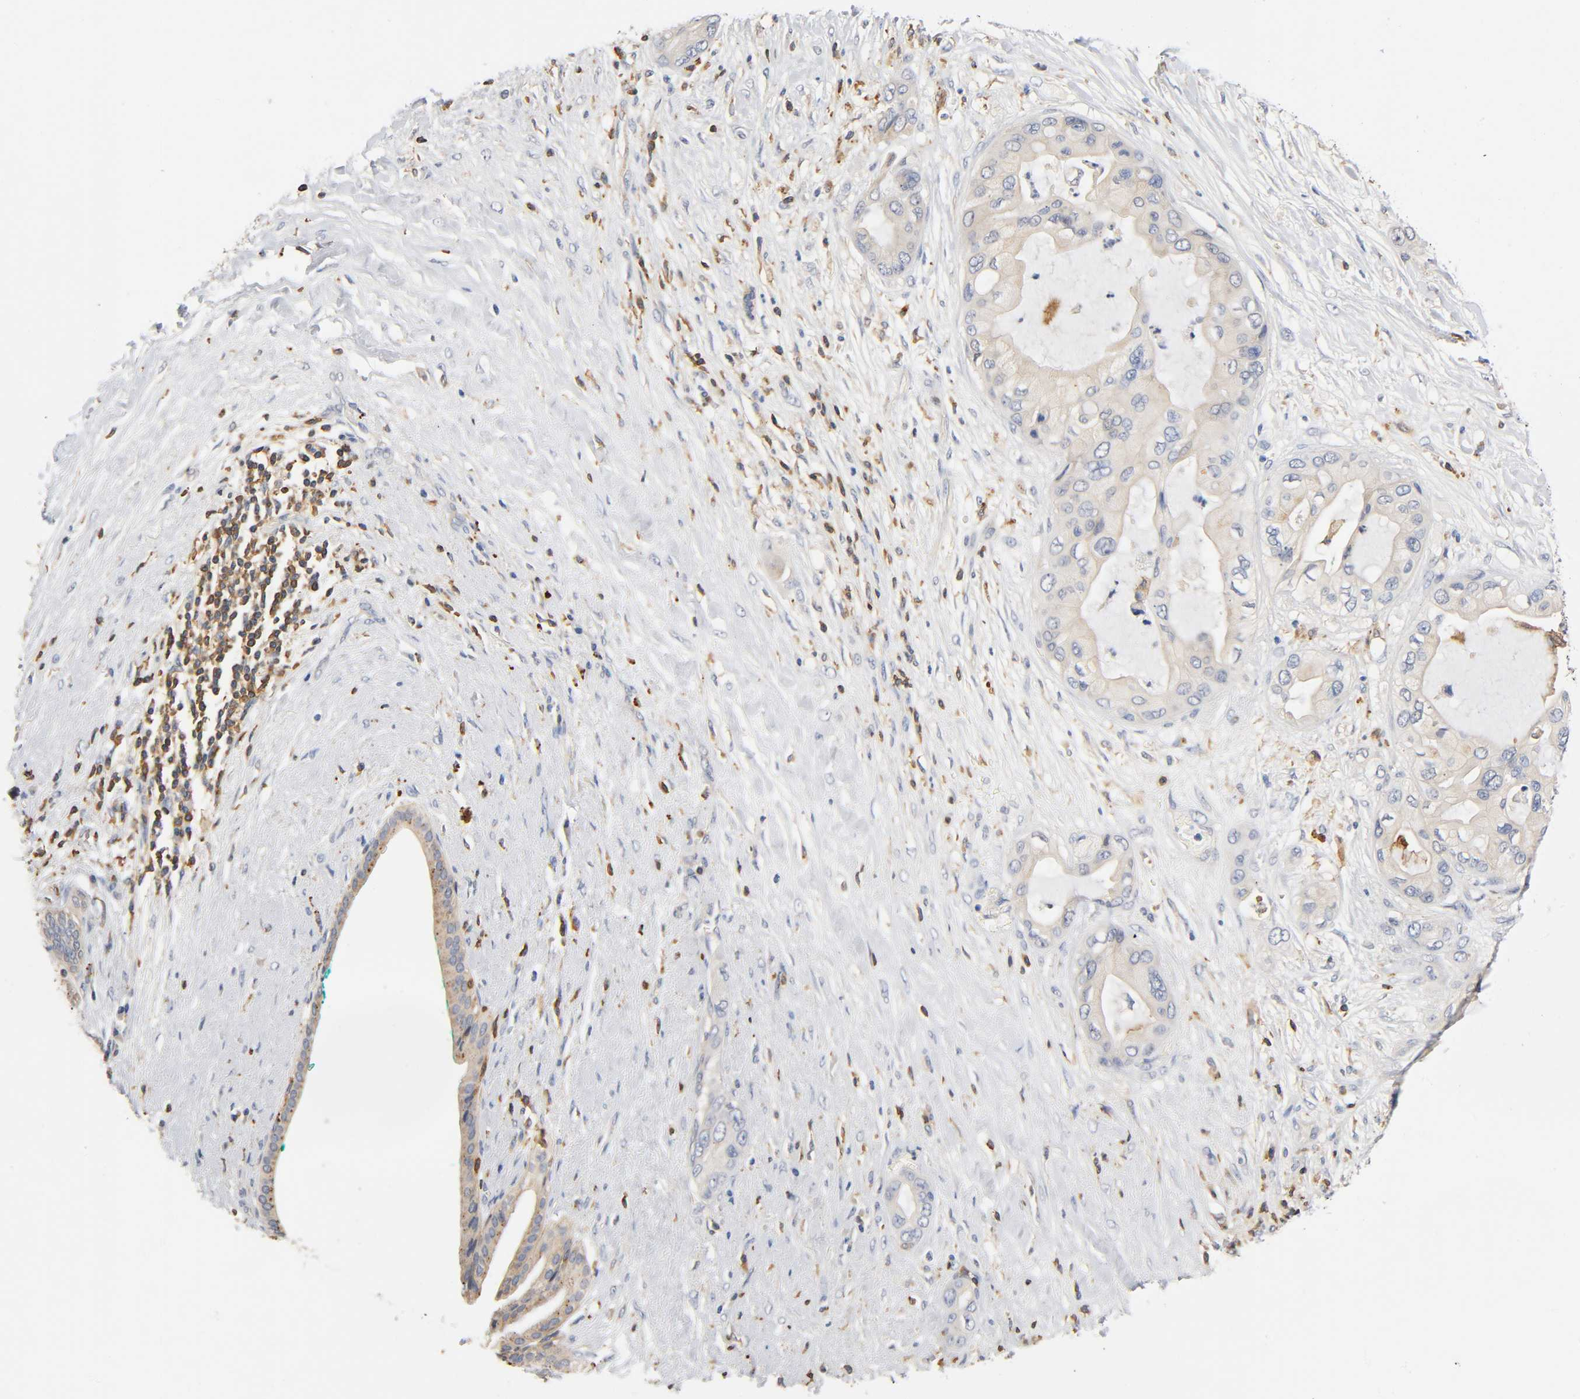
{"staining": {"intensity": "weak", "quantity": "25%-75%", "location": "cytoplasmic/membranous"}, "tissue": "pancreatic cancer", "cell_type": "Tumor cells", "image_type": "cancer", "snomed": [{"axis": "morphology", "description": "Adenocarcinoma, NOS"}, {"axis": "topography", "description": "Pancreas"}], "caption": "IHC photomicrograph of pancreatic cancer (adenocarcinoma) stained for a protein (brown), which demonstrates low levels of weak cytoplasmic/membranous staining in approximately 25%-75% of tumor cells.", "gene": "UCKL1", "patient": {"sex": "female", "age": 59}}